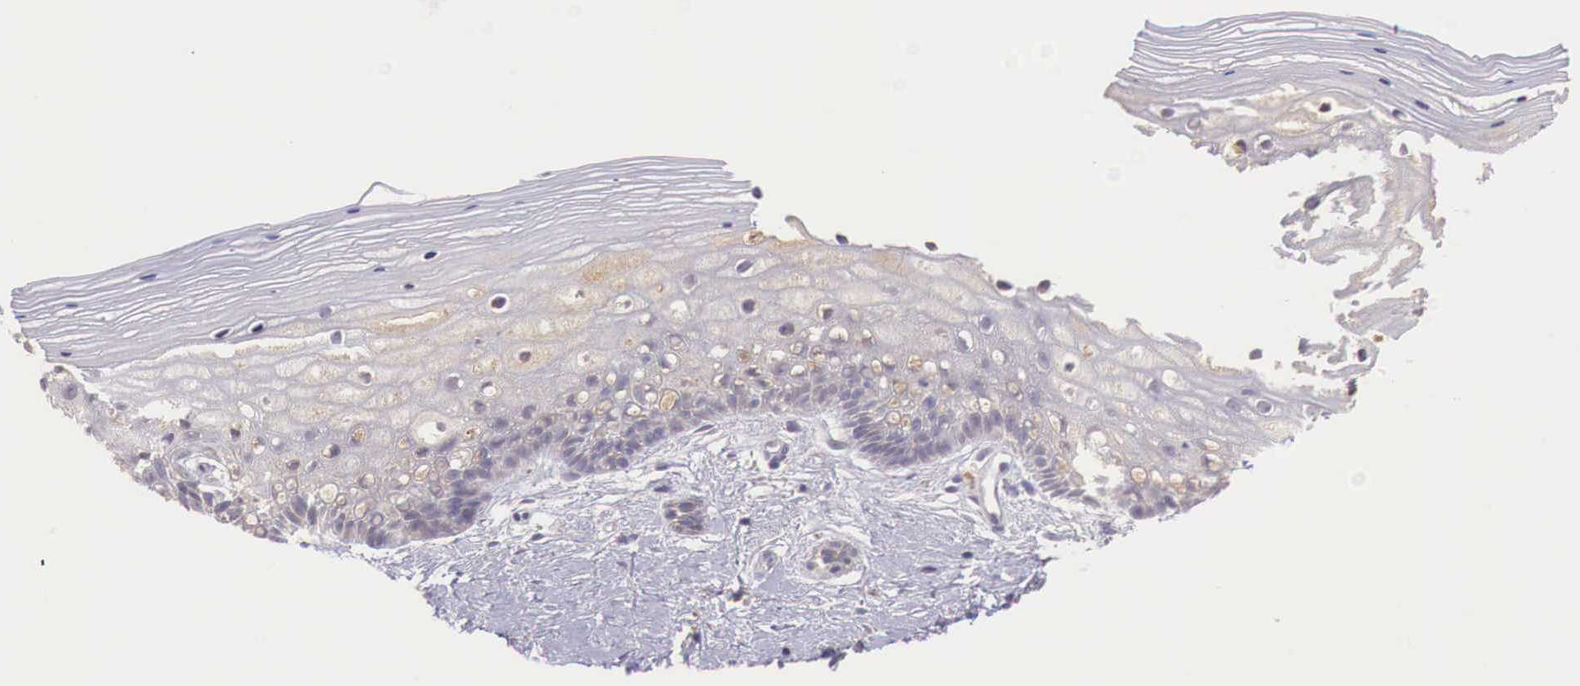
{"staining": {"intensity": "weak", "quantity": "<25%", "location": "cytoplasmic/membranous"}, "tissue": "vagina", "cell_type": "Squamous epithelial cells", "image_type": "normal", "snomed": [{"axis": "morphology", "description": "Normal tissue, NOS"}, {"axis": "topography", "description": "Vagina"}], "caption": "An IHC image of benign vagina is shown. There is no staining in squamous epithelial cells of vagina. The staining was performed using DAB (3,3'-diaminobenzidine) to visualize the protein expression in brown, while the nuclei were stained in blue with hematoxylin (Magnification: 20x).", "gene": "CHRDL1", "patient": {"sex": "female", "age": 46}}